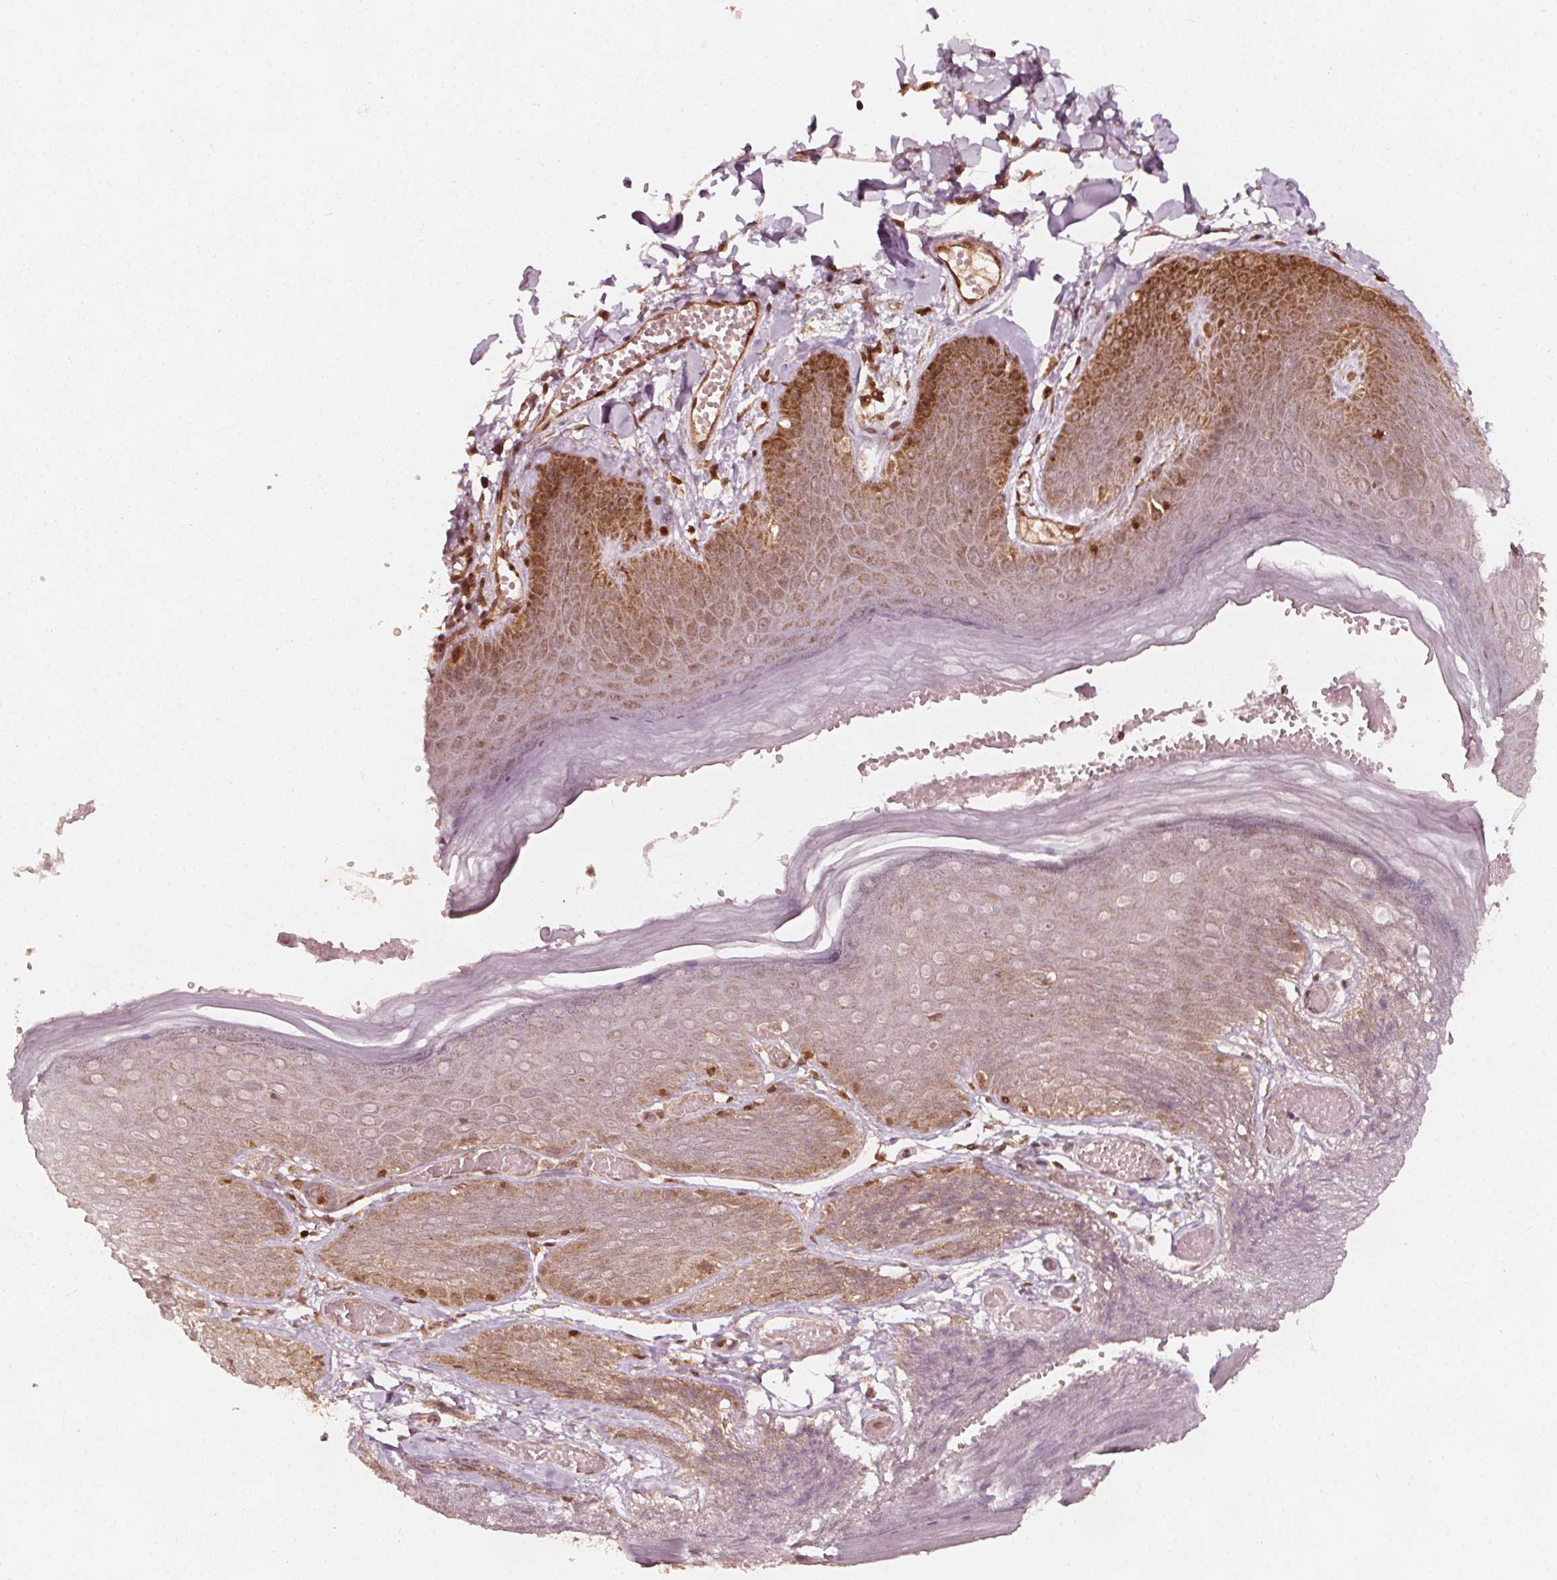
{"staining": {"intensity": "strong", "quantity": "25%-75%", "location": "cytoplasmic/membranous"}, "tissue": "skin", "cell_type": "Epidermal cells", "image_type": "normal", "snomed": [{"axis": "morphology", "description": "Normal tissue, NOS"}, {"axis": "topography", "description": "Anal"}], "caption": "An IHC histopathology image of normal tissue is shown. Protein staining in brown shows strong cytoplasmic/membranous positivity in skin within epidermal cells.", "gene": "AIP", "patient": {"sex": "male", "age": 53}}